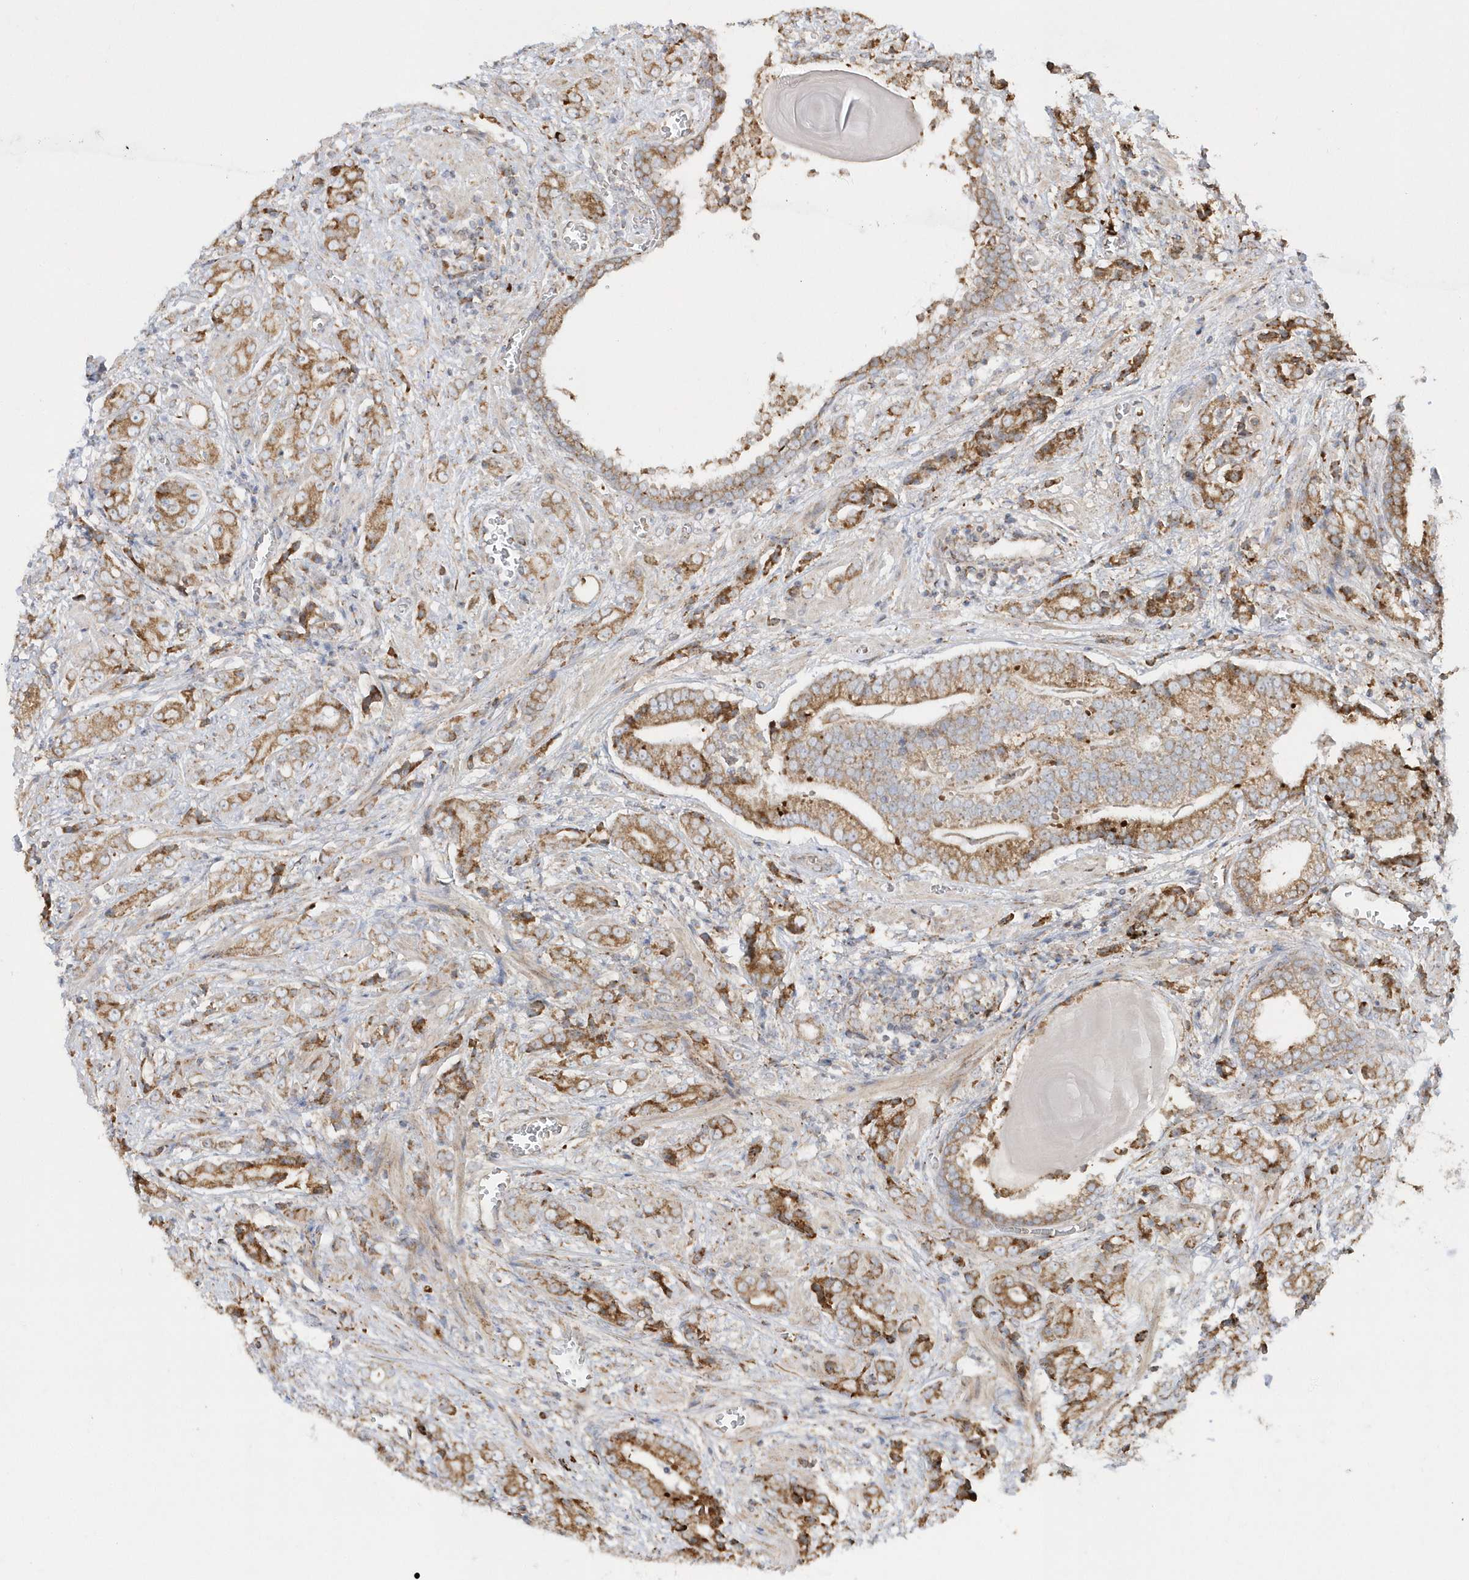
{"staining": {"intensity": "moderate", "quantity": ">75%", "location": "cytoplasmic/membranous"}, "tissue": "prostate cancer", "cell_type": "Tumor cells", "image_type": "cancer", "snomed": [{"axis": "morphology", "description": "Adenocarcinoma, High grade"}, {"axis": "topography", "description": "Prostate"}], "caption": "Protein expression by IHC exhibits moderate cytoplasmic/membranous staining in approximately >75% of tumor cells in prostate cancer (adenocarcinoma (high-grade)). The staining was performed using DAB to visualize the protein expression in brown, while the nuclei were stained in blue with hematoxylin (Magnification: 20x).", "gene": "SH3BP2", "patient": {"sex": "male", "age": 57}}